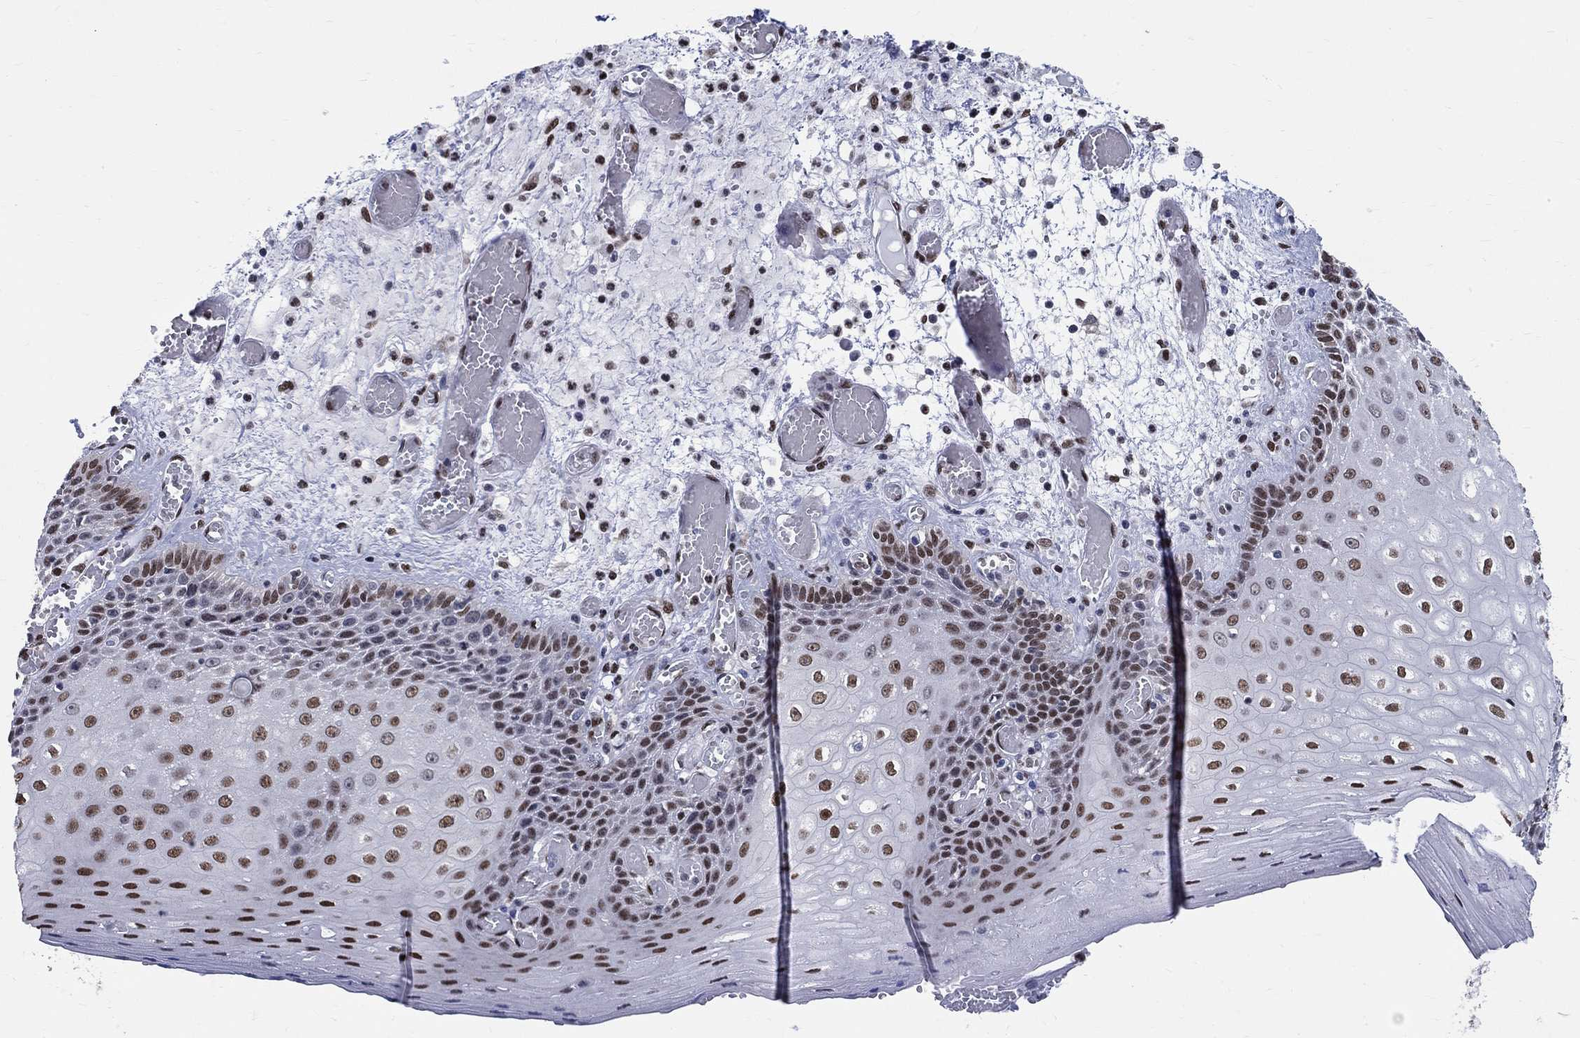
{"staining": {"intensity": "strong", "quantity": "25%-75%", "location": "nuclear"}, "tissue": "esophagus", "cell_type": "Squamous epithelial cells", "image_type": "normal", "snomed": [{"axis": "morphology", "description": "Normal tissue, NOS"}, {"axis": "topography", "description": "Esophagus"}], "caption": "Protein staining exhibits strong nuclear expression in approximately 25%-75% of squamous epithelial cells in benign esophagus.", "gene": "FBXO16", "patient": {"sex": "male", "age": 58}}